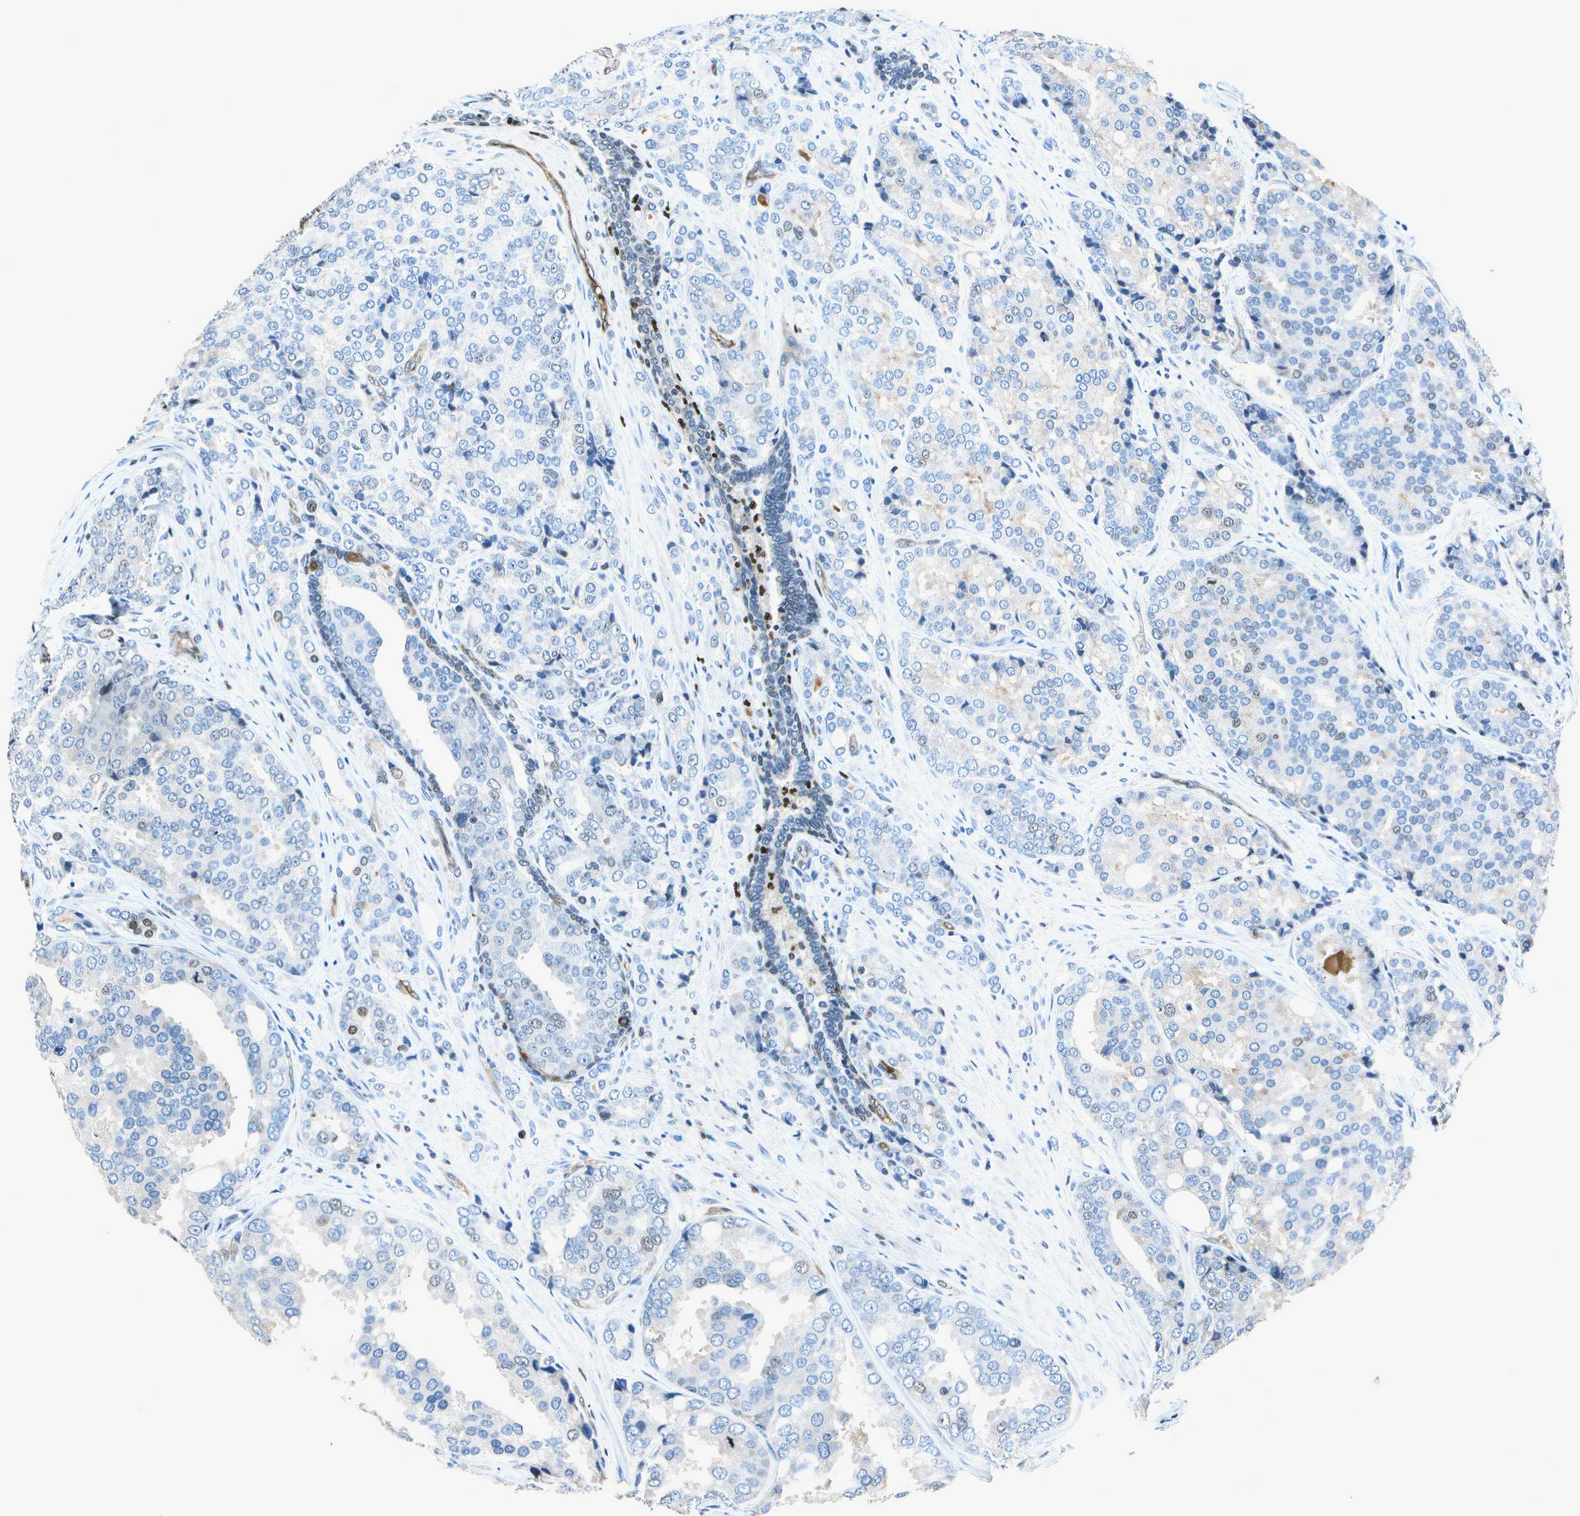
{"staining": {"intensity": "negative", "quantity": "none", "location": "none"}, "tissue": "prostate cancer", "cell_type": "Tumor cells", "image_type": "cancer", "snomed": [{"axis": "morphology", "description": "Adenocarcinoma, High grade"}, {"axis": "topography", "description": "Prostate"}], "caption": "The histopathology image displays no staining of tumor cells in prostate cancer (high-grade adenocarcinoma). Brightfield microscopy of IHC stained with DAB (brown) and hematoxylin (blue), captured at high magnification.", "gene": "PDLIM1", "patient": {"sex": "male", "age": 50}}